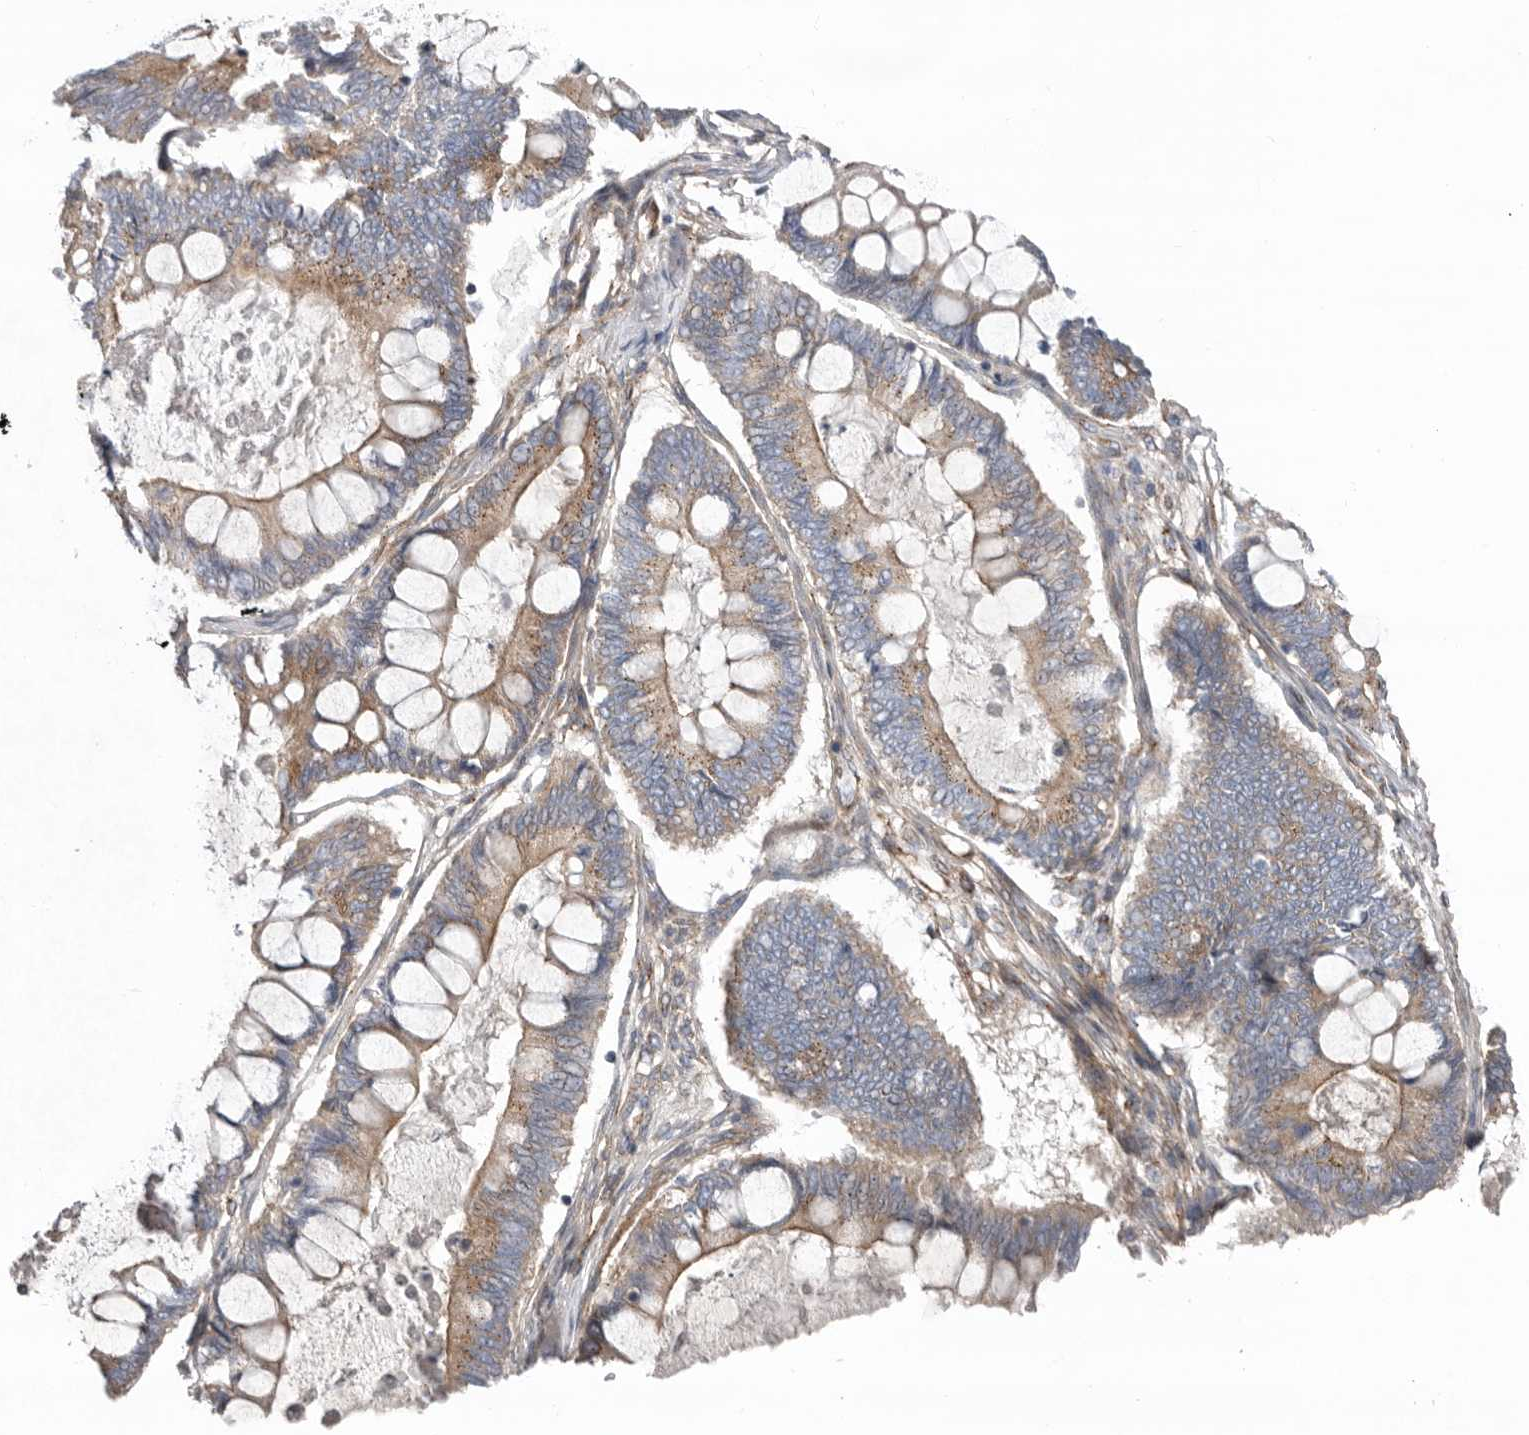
{"staining": {"intensity": "moderate", "quantity": ">75%", "location": "cytoplasmic/membranous"}, "tissue": "ovarian cancer", "cell_type": "Tumor cells", "image_type": "cancer", "snomed": [{"axis": "morphology", "description": "Cystadenocarcinoma, mucinous, NOS"}, {"axis": "topography", "description": "Ovary"}], "caption": "Immunohistochemical staining of mucinous cystadenocarcinoma (ovarian) displays medium levels of moderate cytoplasmic/membranous protein positivity in about >75% of tumor cells.", "gene": "LUZP1", "patient": {"sex": "female", "age": 61}}